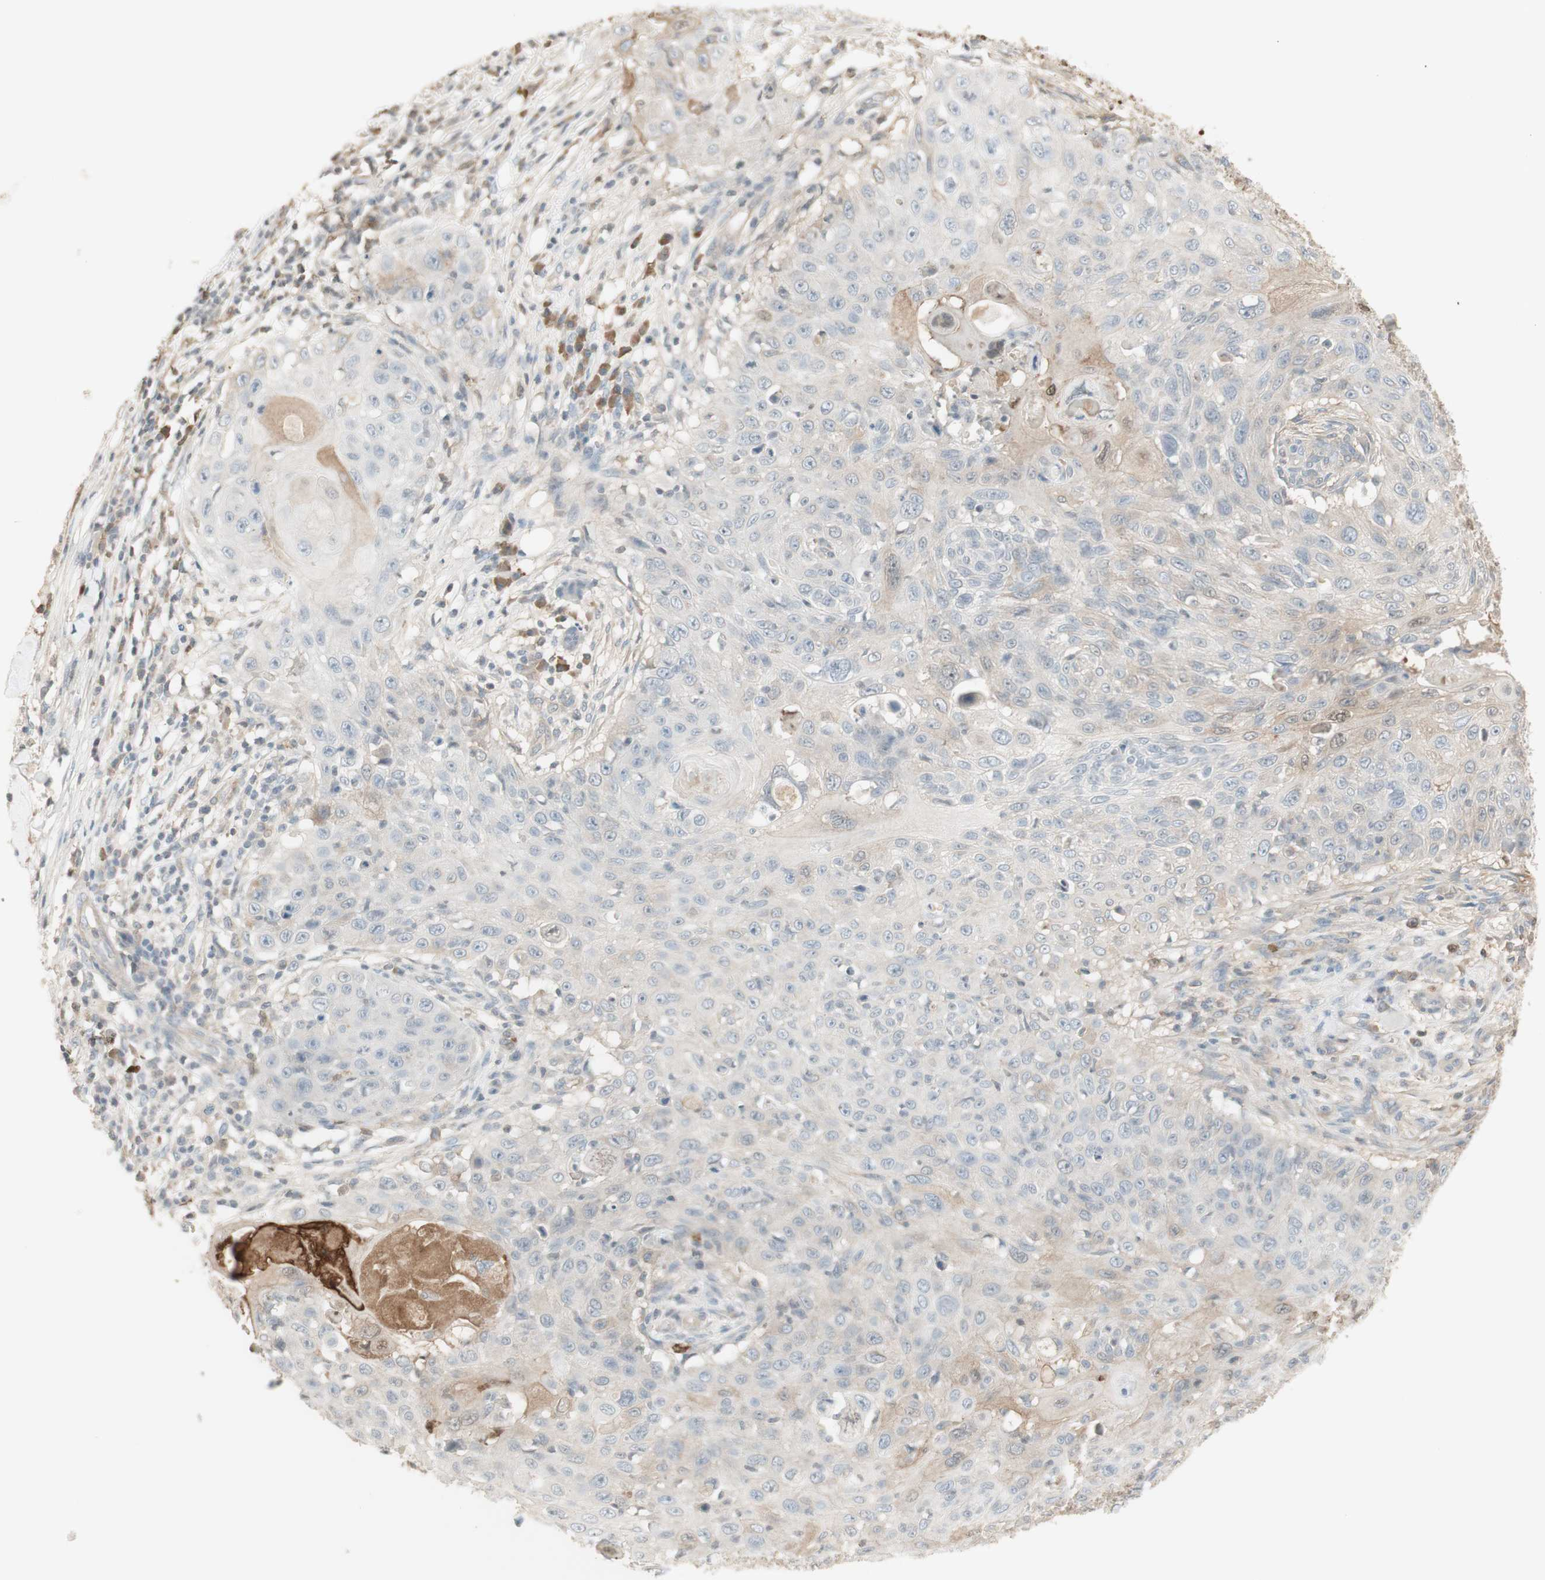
{"staining": {"intensity": "weak", "quantity": "<25%", "location": "cytoplasmic/membranous"}, "tissue": "skin cancer", "cell_type": "Tumor cells", "image_type": "cancer", "snomed": [{"axis": "morphology", "description": "Squamous cell carcinoma, NOS"}, {"axis": "topography", "description": "Skin"}], "caption": "Squamous cell carcinoma (skin) was stained to show a protein in brown. There is no significant expression in tumor cells.", "gene": "NID1", "patient": {"sex": "male", "age": 86}}